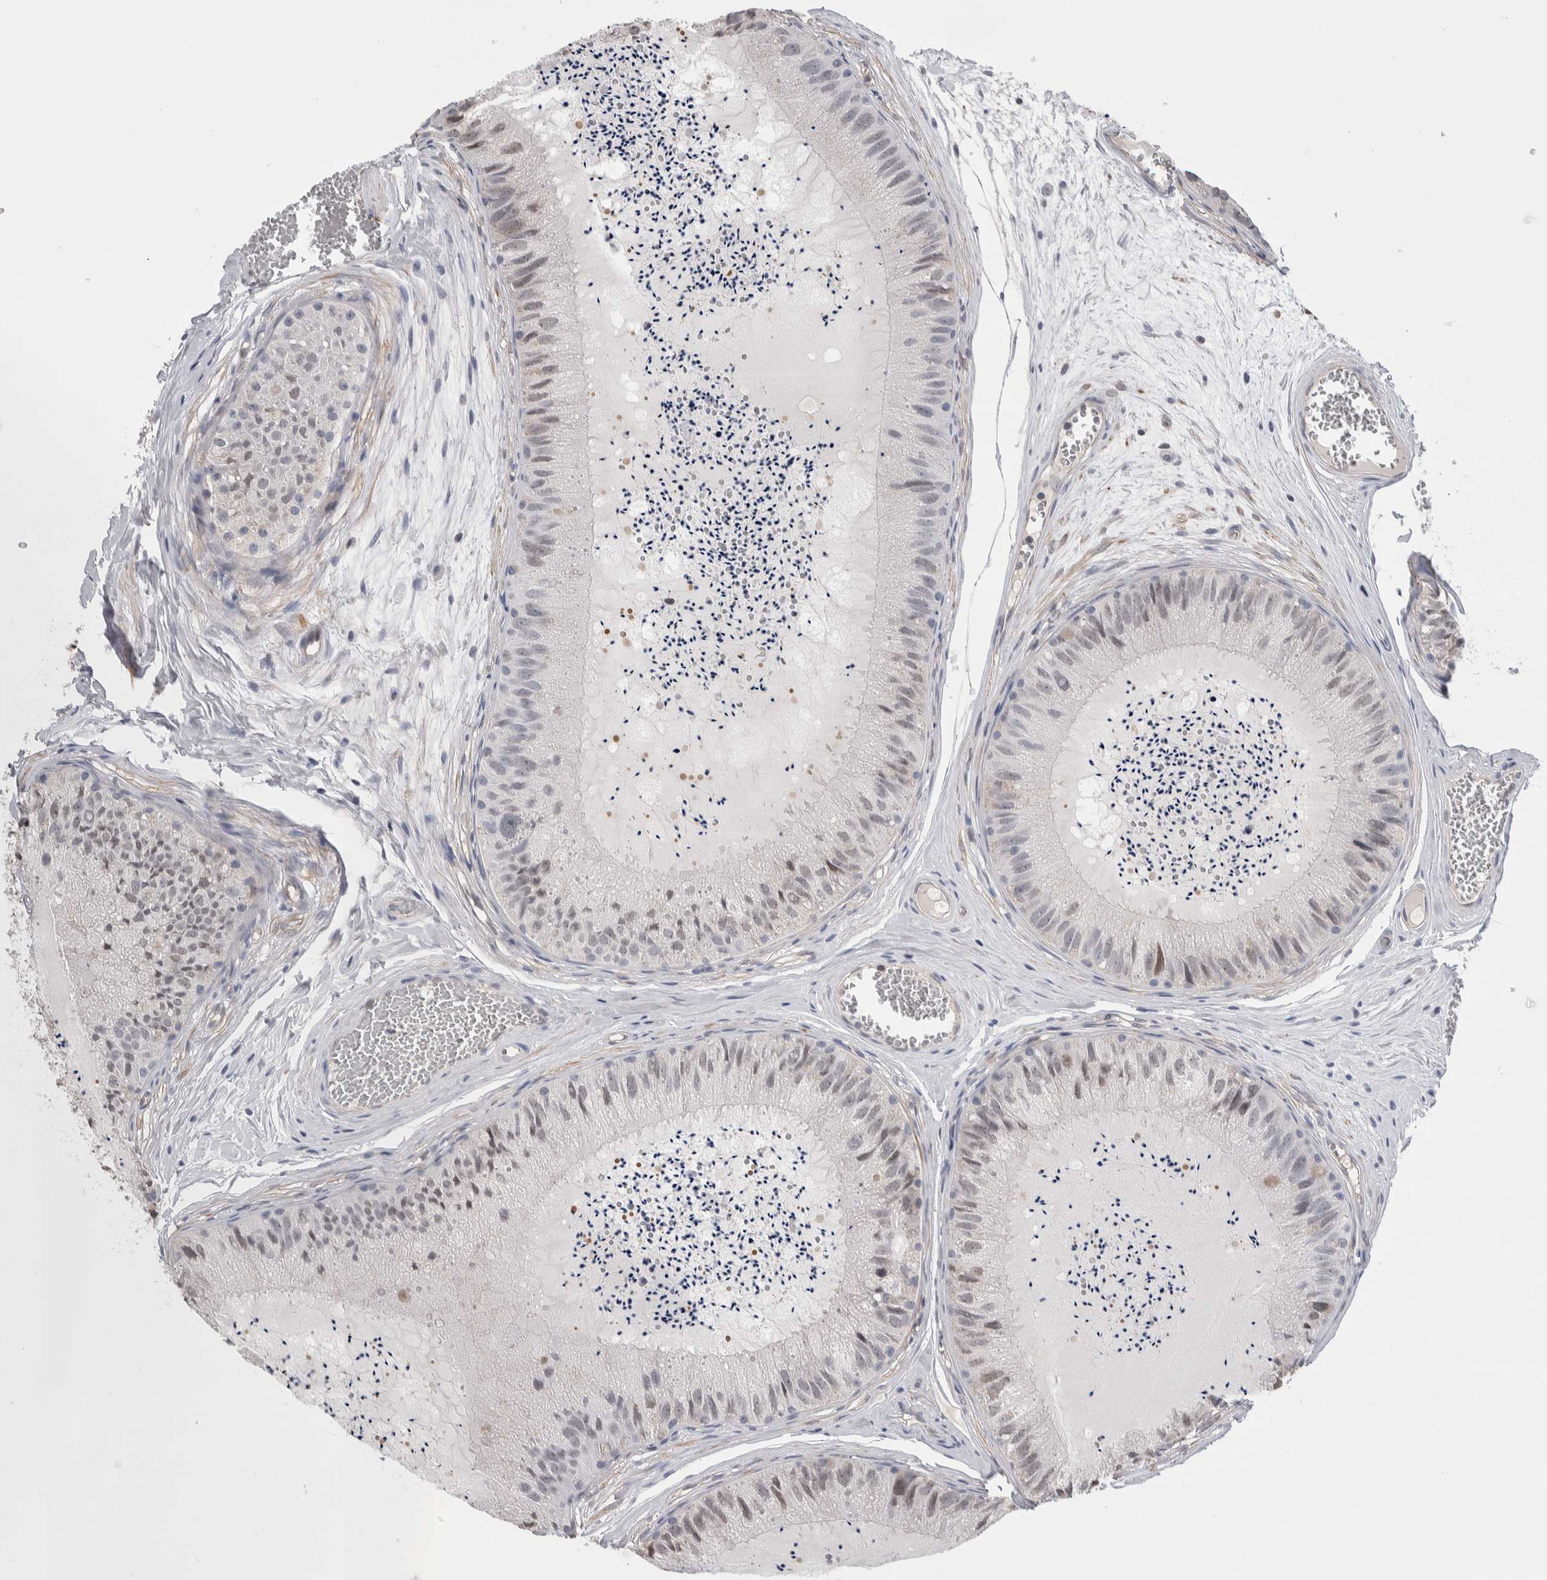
{"staining": {"intensity": "weak", "quantity": "<25%", "location": "nuclear"}, "tissue": "epididymis", "cell_type": "Glandular cells", "image_type": "normal", "snomed": [{"axis": "morphology", "description": "Normal tissue, NOS"}, {"axis": "topography", "description": "Epididymis"}], "caption": "High magnification brightfield microscopy of normal epididymis stained with DAB (brown) and counterstained with hematoxylin (blue): glandular cells show no significant staining. Brightfield microscopy of IHC stained with DAB (brown) and hematoxylin (blue), captured at high magnification.", "gene": "ZBTB49", "patient": {"sex": "male", "age": 31}}